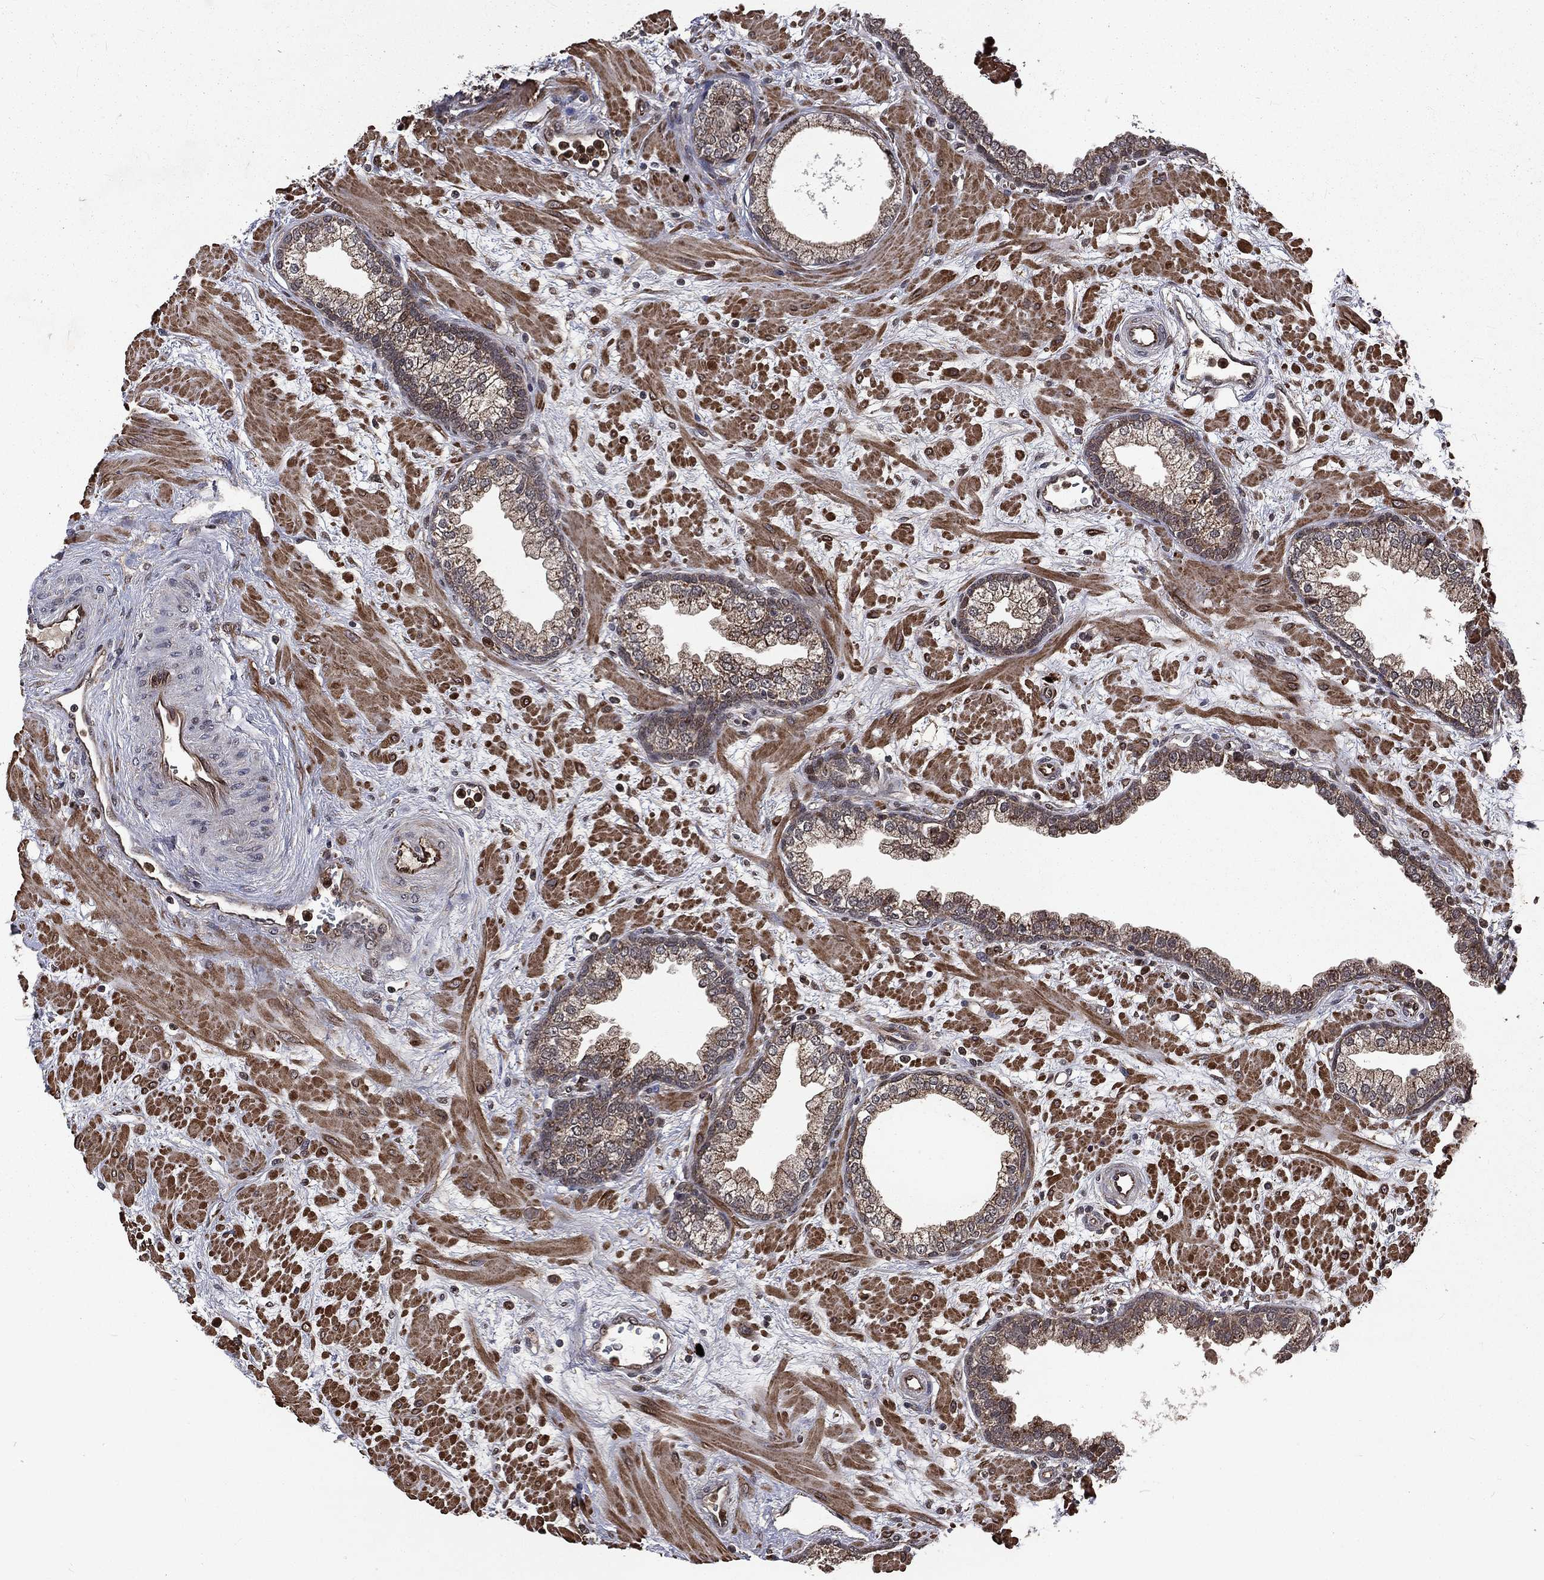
{"staining": {"intensity": "weak", "quantity": ">75%", "location": "cytoplasmic/membranous"}, "tissue": "prostate", "cell_type": "Glandular cells", "image_type": "normal", "snomed": [{"axis": "morphology", "description": "Normal tissue, NOS"}, {"axis": "topography", "description": "Prostate"}], "caption": "DAB (3,3'-diaminobenzidine) immunohistochemical staining of unremarkable human prostate reveals weak cytoplasmic/membranous protein expression in about >75% of glandular cells. (Stains: DAB in brown, nuclei in blue, Microscopy: brightfield microscopy at high magnification).", "gene": "LENG8", "patient": {"sex": "male", "age": 63}}